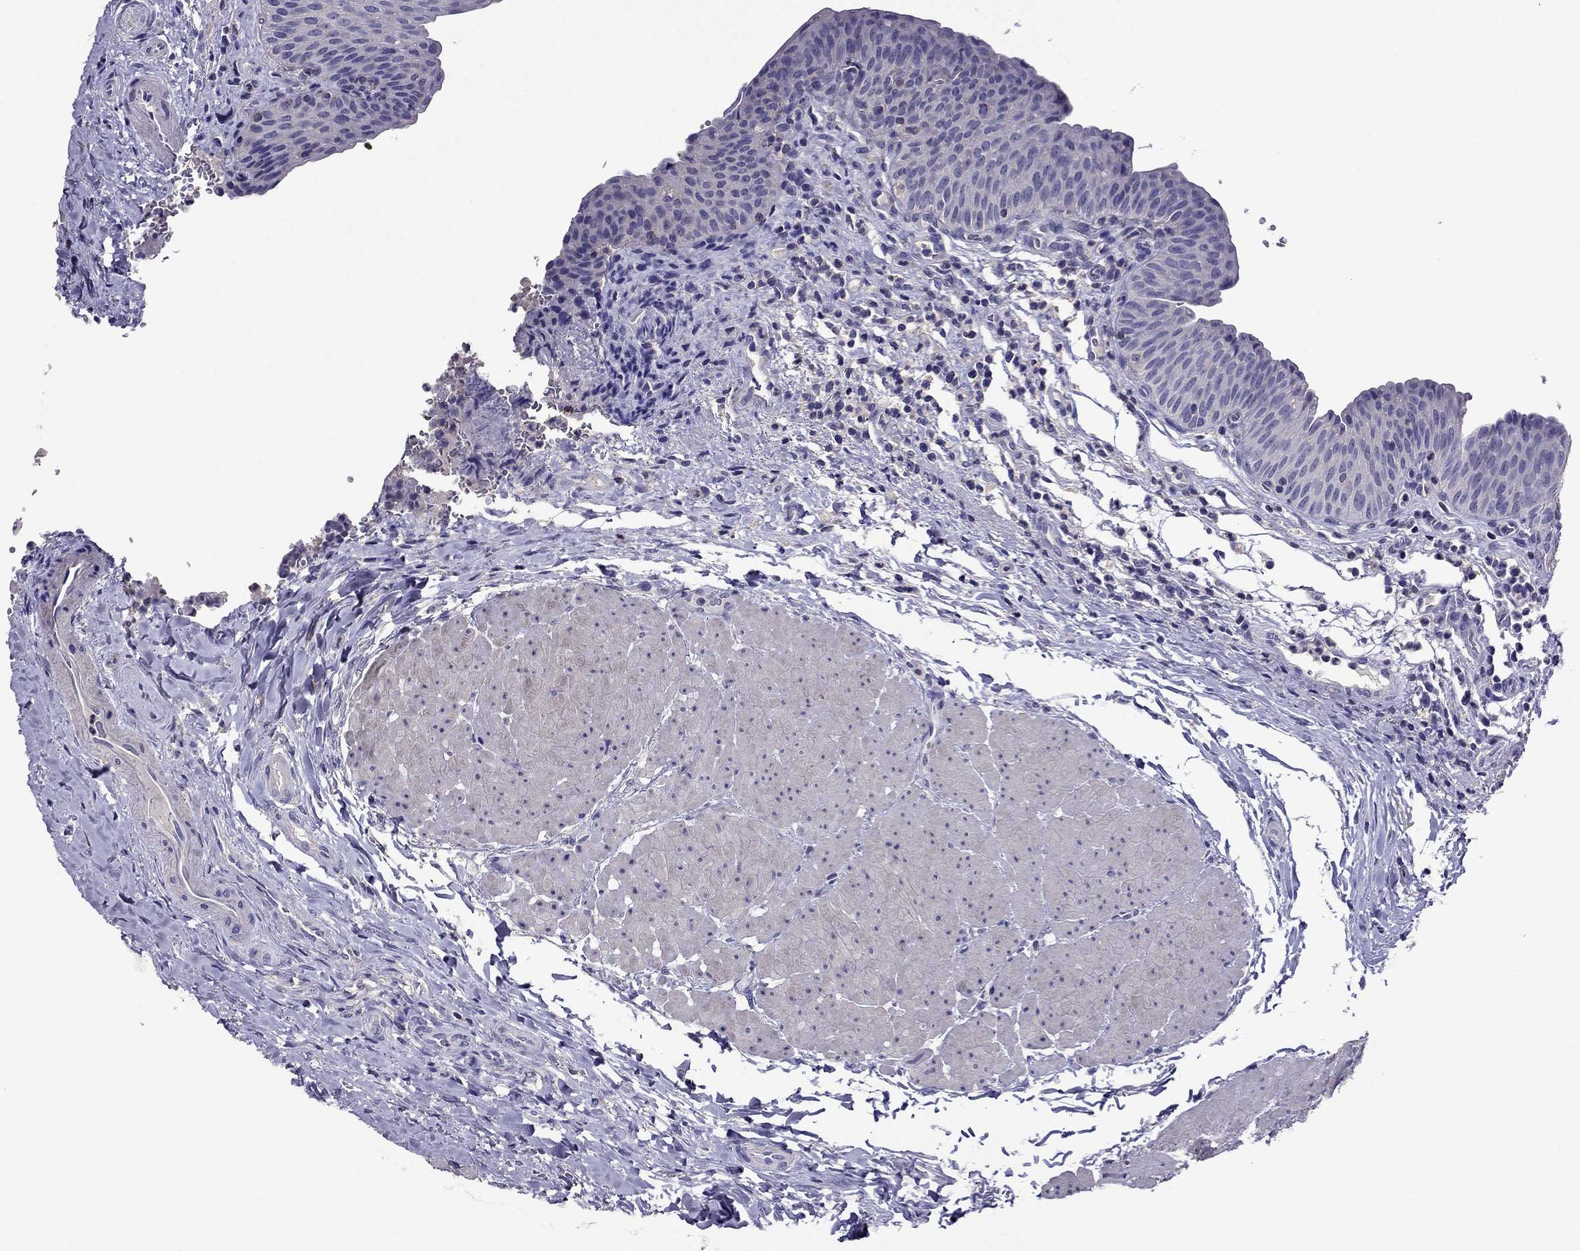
{"staining": {"intensity": "negative", "quantity": "none", "location": "none"}, "tissue": "urinary bladder", "cell_type": "Urothelial cells", "image_type": "normal", "snomed": [{"axis": "morphology", "description": "Normal tissue, NOS"}, {"axis": "topography", "description": "Urinary bladder"}], "caption": "The IHC histopathology image has no significant positivity in urothelial cells of urinary bladder.", "gene": "NKX3", "patient": {"sex": "male", "age": 66}}